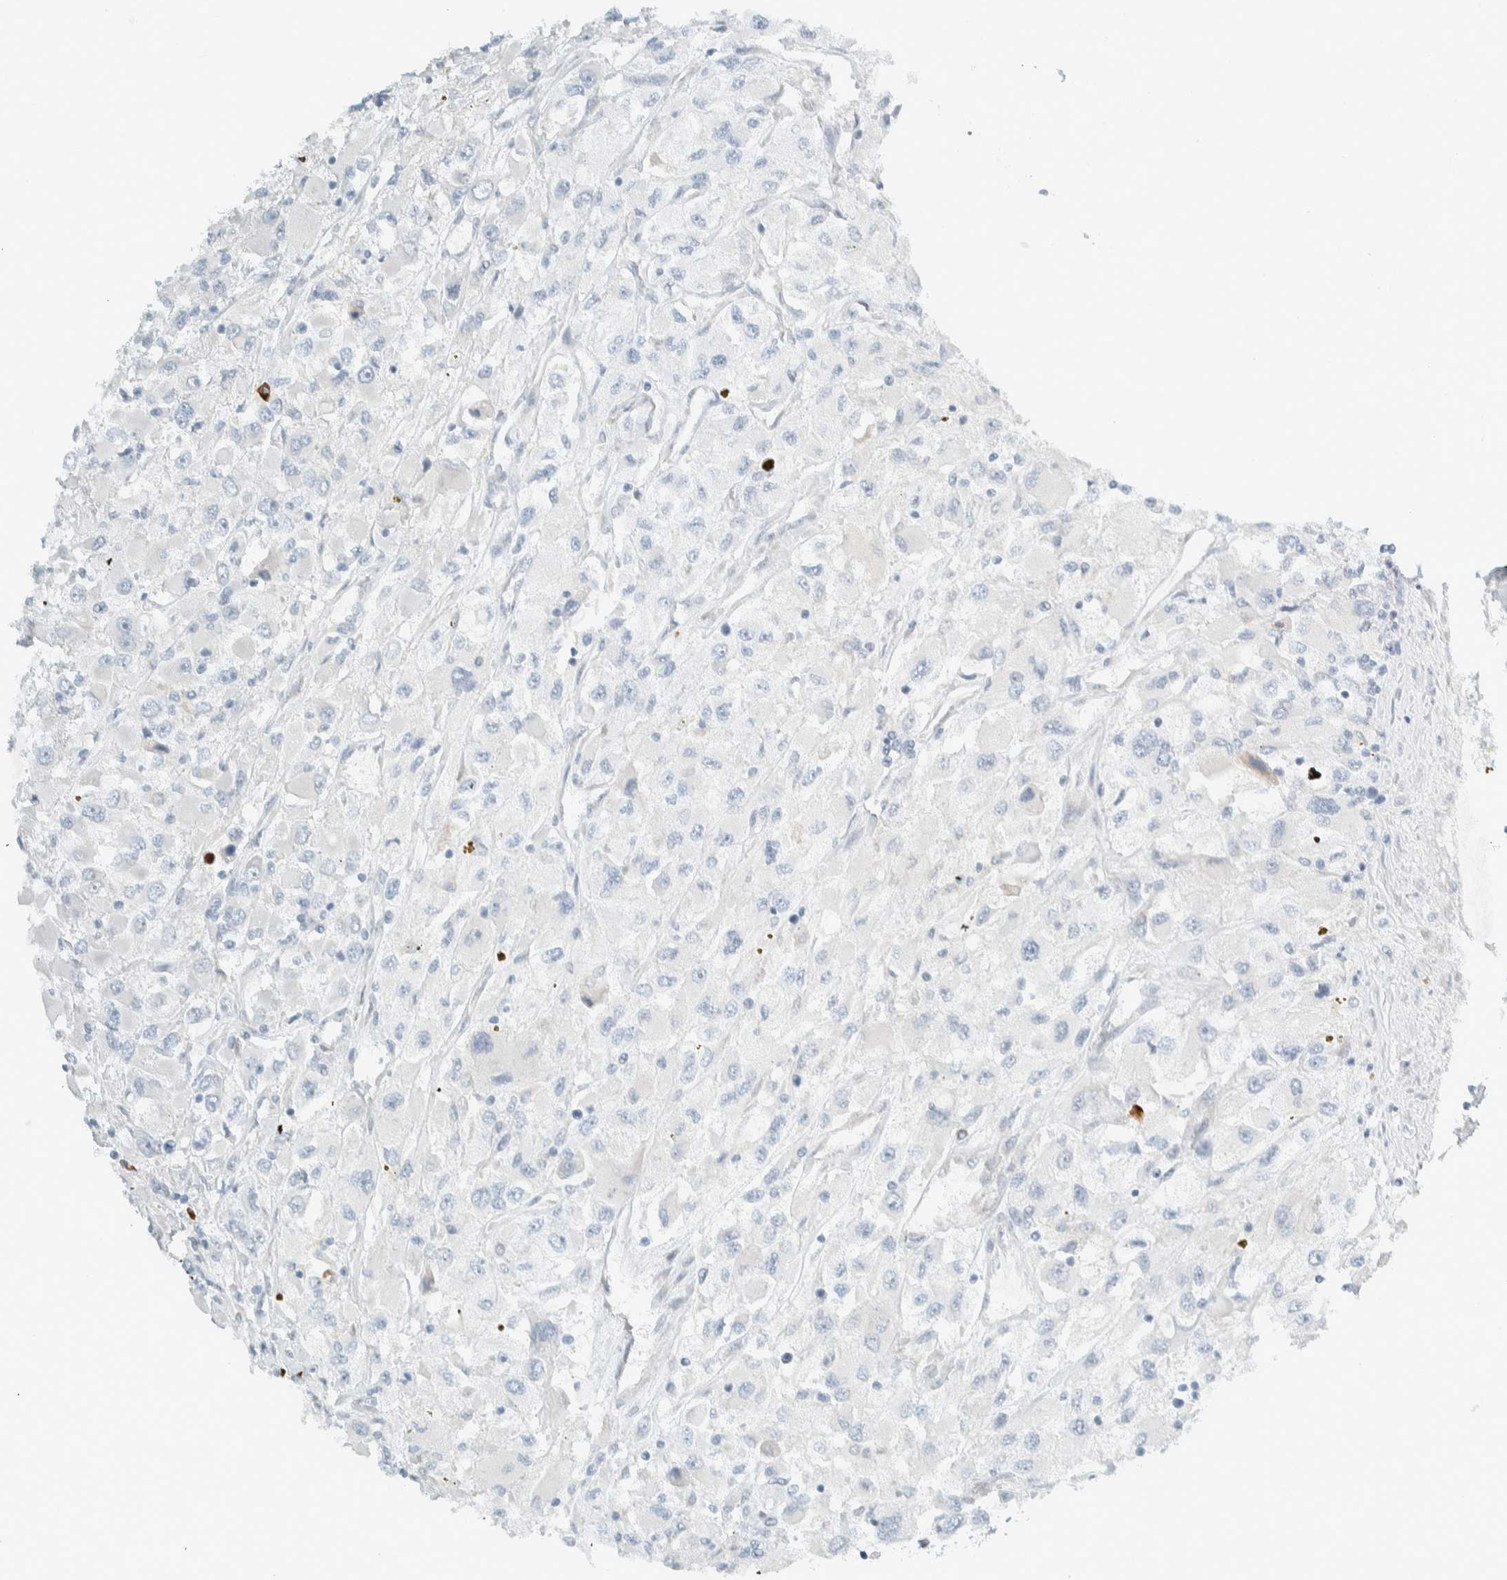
{"staining": {"intensity": "negative", "quantity": "none", "location": "none"}, "tissue": "renal cancer", "cell_type": "Tumor cells", "image_type": "cancer", "snomed": [{"axis": "morphology", "description": "Adenocarcinoma, NOS"}, {"axis": "topography", "description": "Kidney"}], "caption": "This is an IHC photomicrograph of renal cancer. There is no expression in tumor cells.", "gene": "ARHGAP27", "patient": {"sex": "female", "age": 52}}